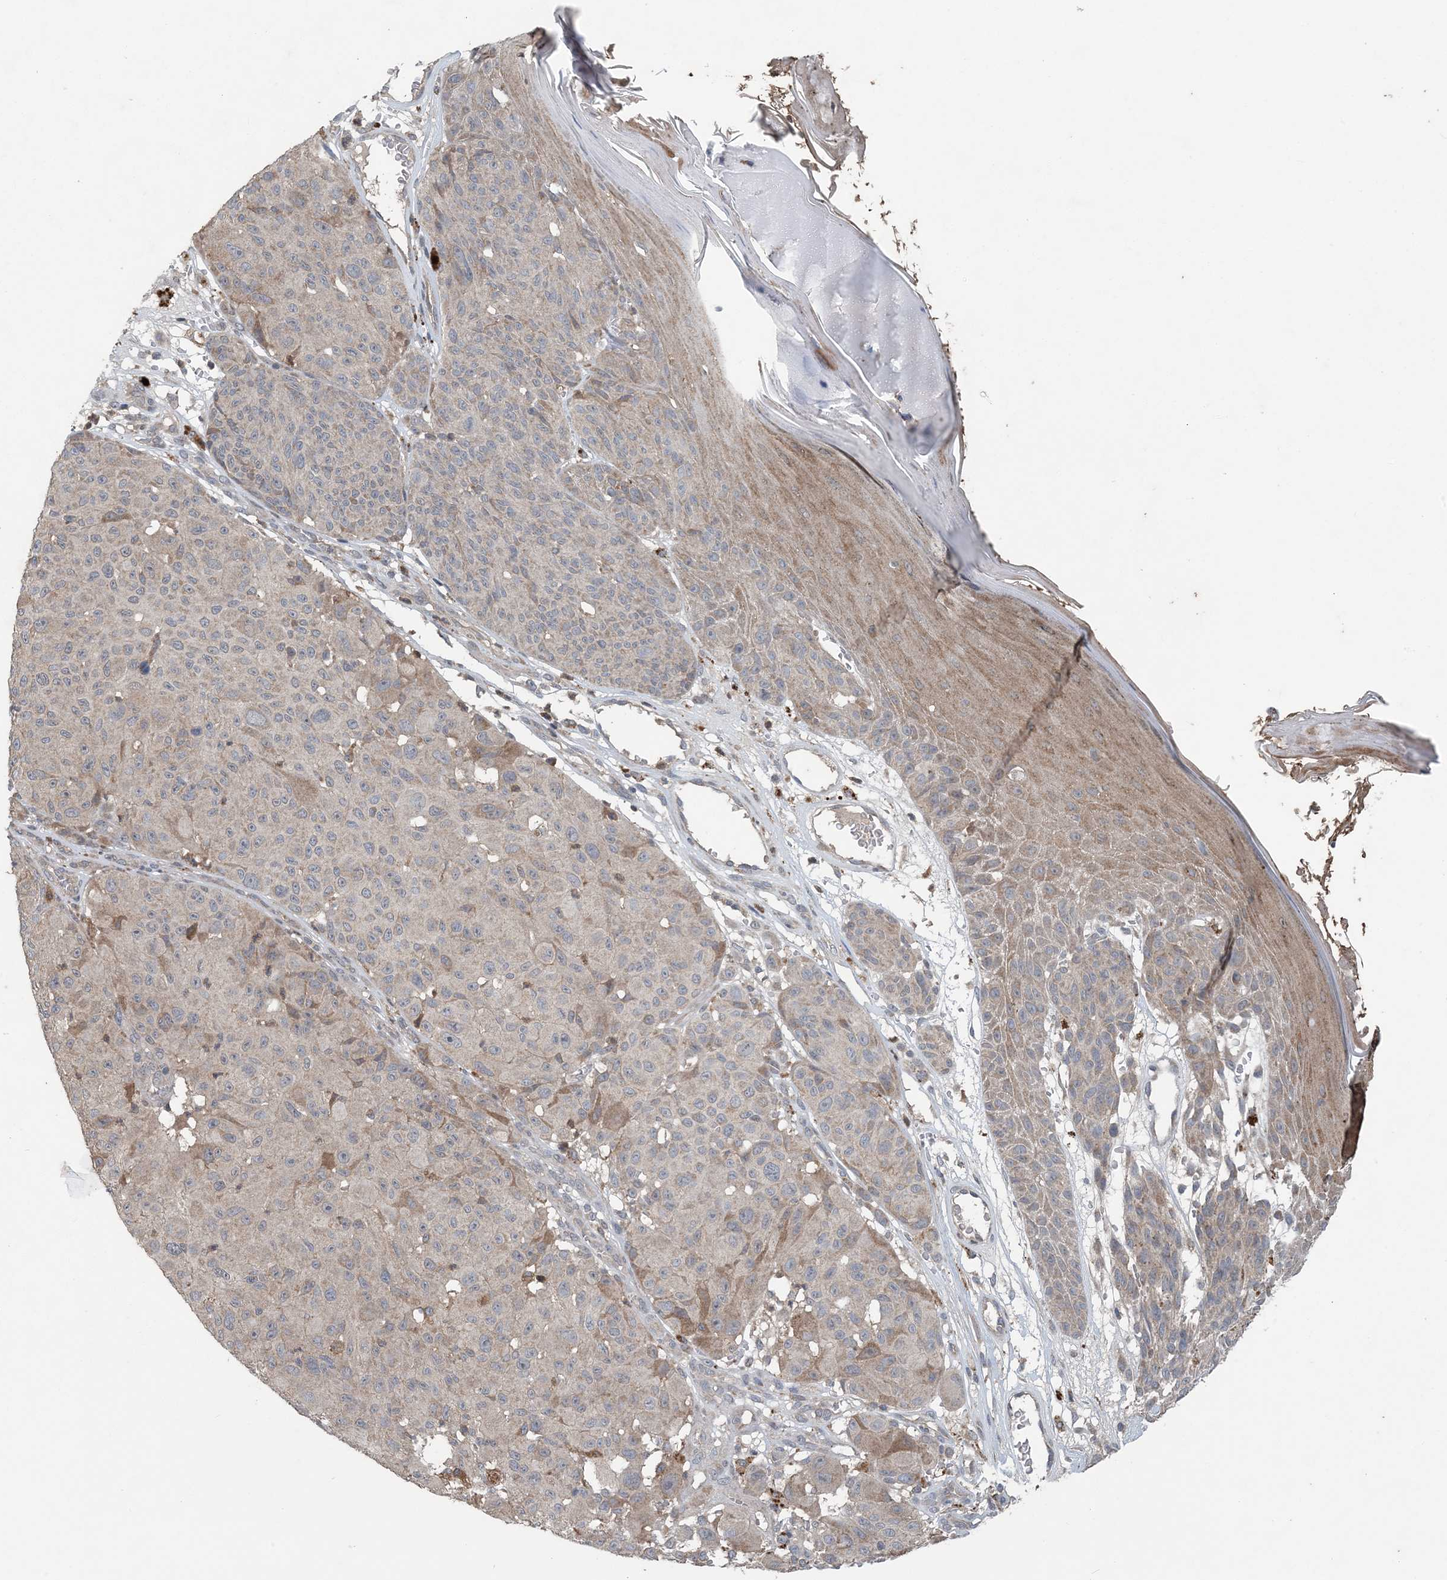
{"staining": {"intensity": "negative", "quantity": "none", "location": "none"}, "tissue": "melanoma", "cell_type": "Tumor cells", "image_type": "cancer", "snomed": [{"axis": "morphology", "description": "Malignant melanoma, NOS"}, {"axis": "topography", "description": "Skin"}], "caption": "High magnification brightfield microscopy of malignant melanoma stained with DAB (3,3'-diaminobenzidine) (brown) and counterstained with hematoxylin (blue): tumor cells show no significant staining.", "gene": "MYO9B", "patient": {"sex": "male", "age": 83}}